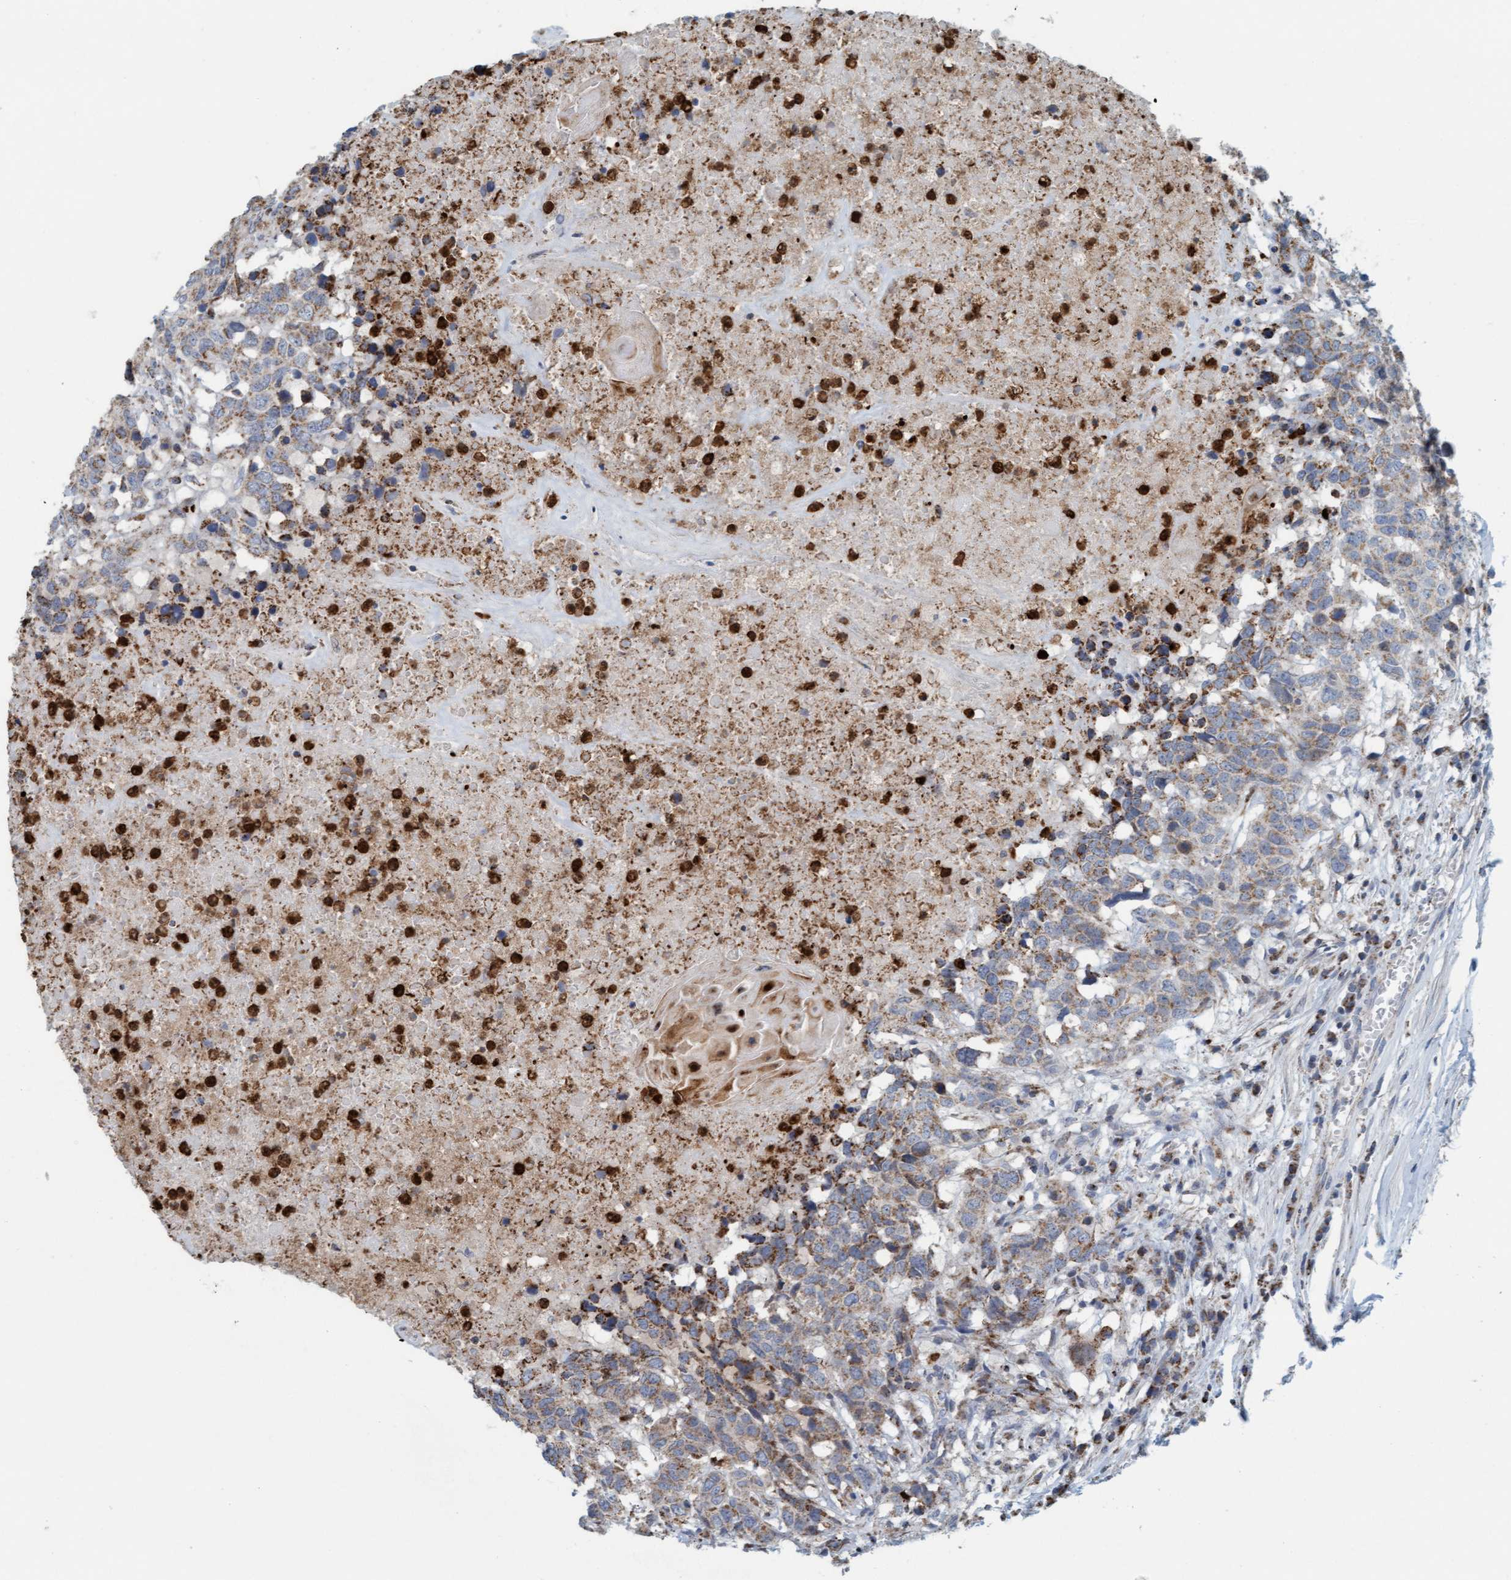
{"staining": {"intensity": "moderate", "quantity": ">75%", "location": "cytoplasmic/membranous"}, "tissue": "head and neck cancer", "cell_type": "Tumor cells", "image_type": "cancer", "snomed": [{"axis": "morphology", "description": "Squamous cell carcinoma, NOS"}, {"axis": "topography", "description": "Head-Neck"}], "caption": "A histopathology image of head and neck cancer stained for a protein displays moderate cytoplasmic/membranous brown staining in tumor cells. Nuclei are stained in blue.", "gene": "B9D1", "patient": {"sex": "male", "age": 66}}